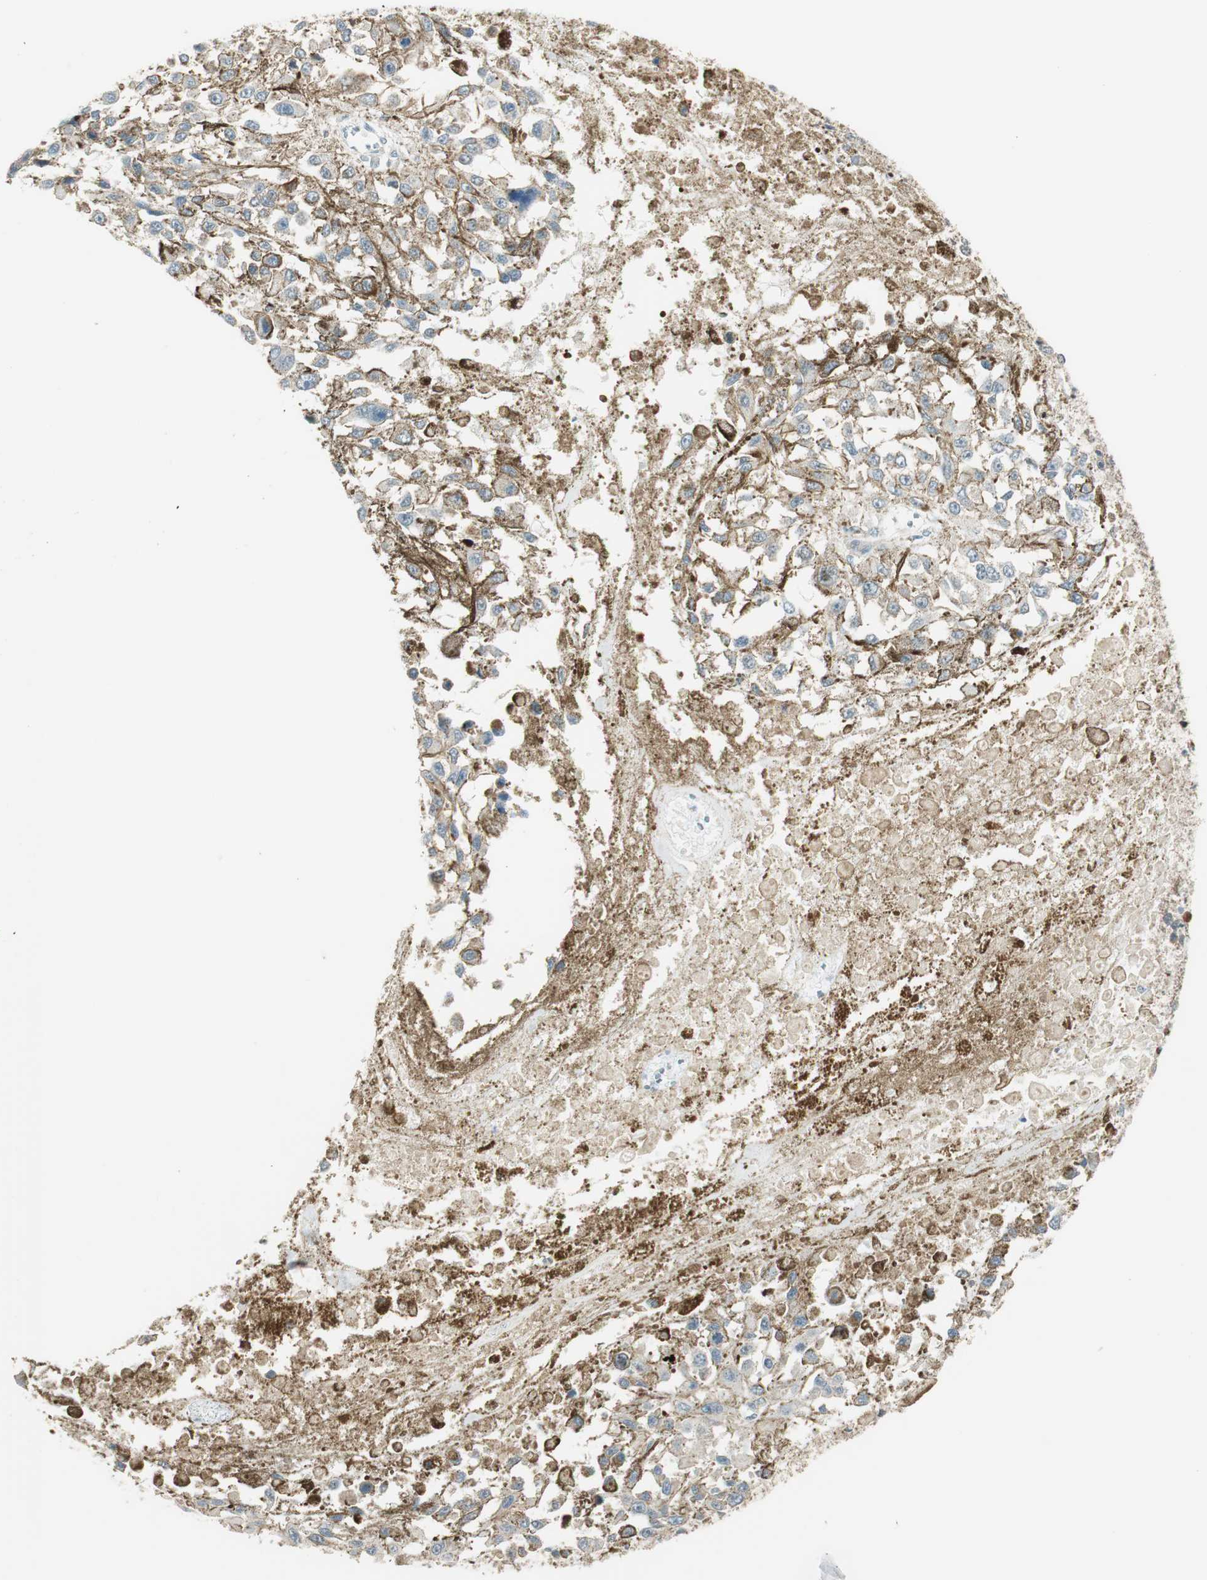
{"staining": {"intensity": "negative", "quantity": "none", "location": "none"}, "tissue": "melanoma", "cell_type": "Tumor cells", "image_type": "cancer", "snomed": [{"axis": "morphology", "description": "Malignant melanoma, Metastatic site"}, {"axis": "topography", "description": "Lymph node"}], "caption": "The photomicrograph demonstrates no significant positivity in tumor cells of melanoma.", "gene": "PI4K2B", "patient": {"sex": "male", "age": 59}}